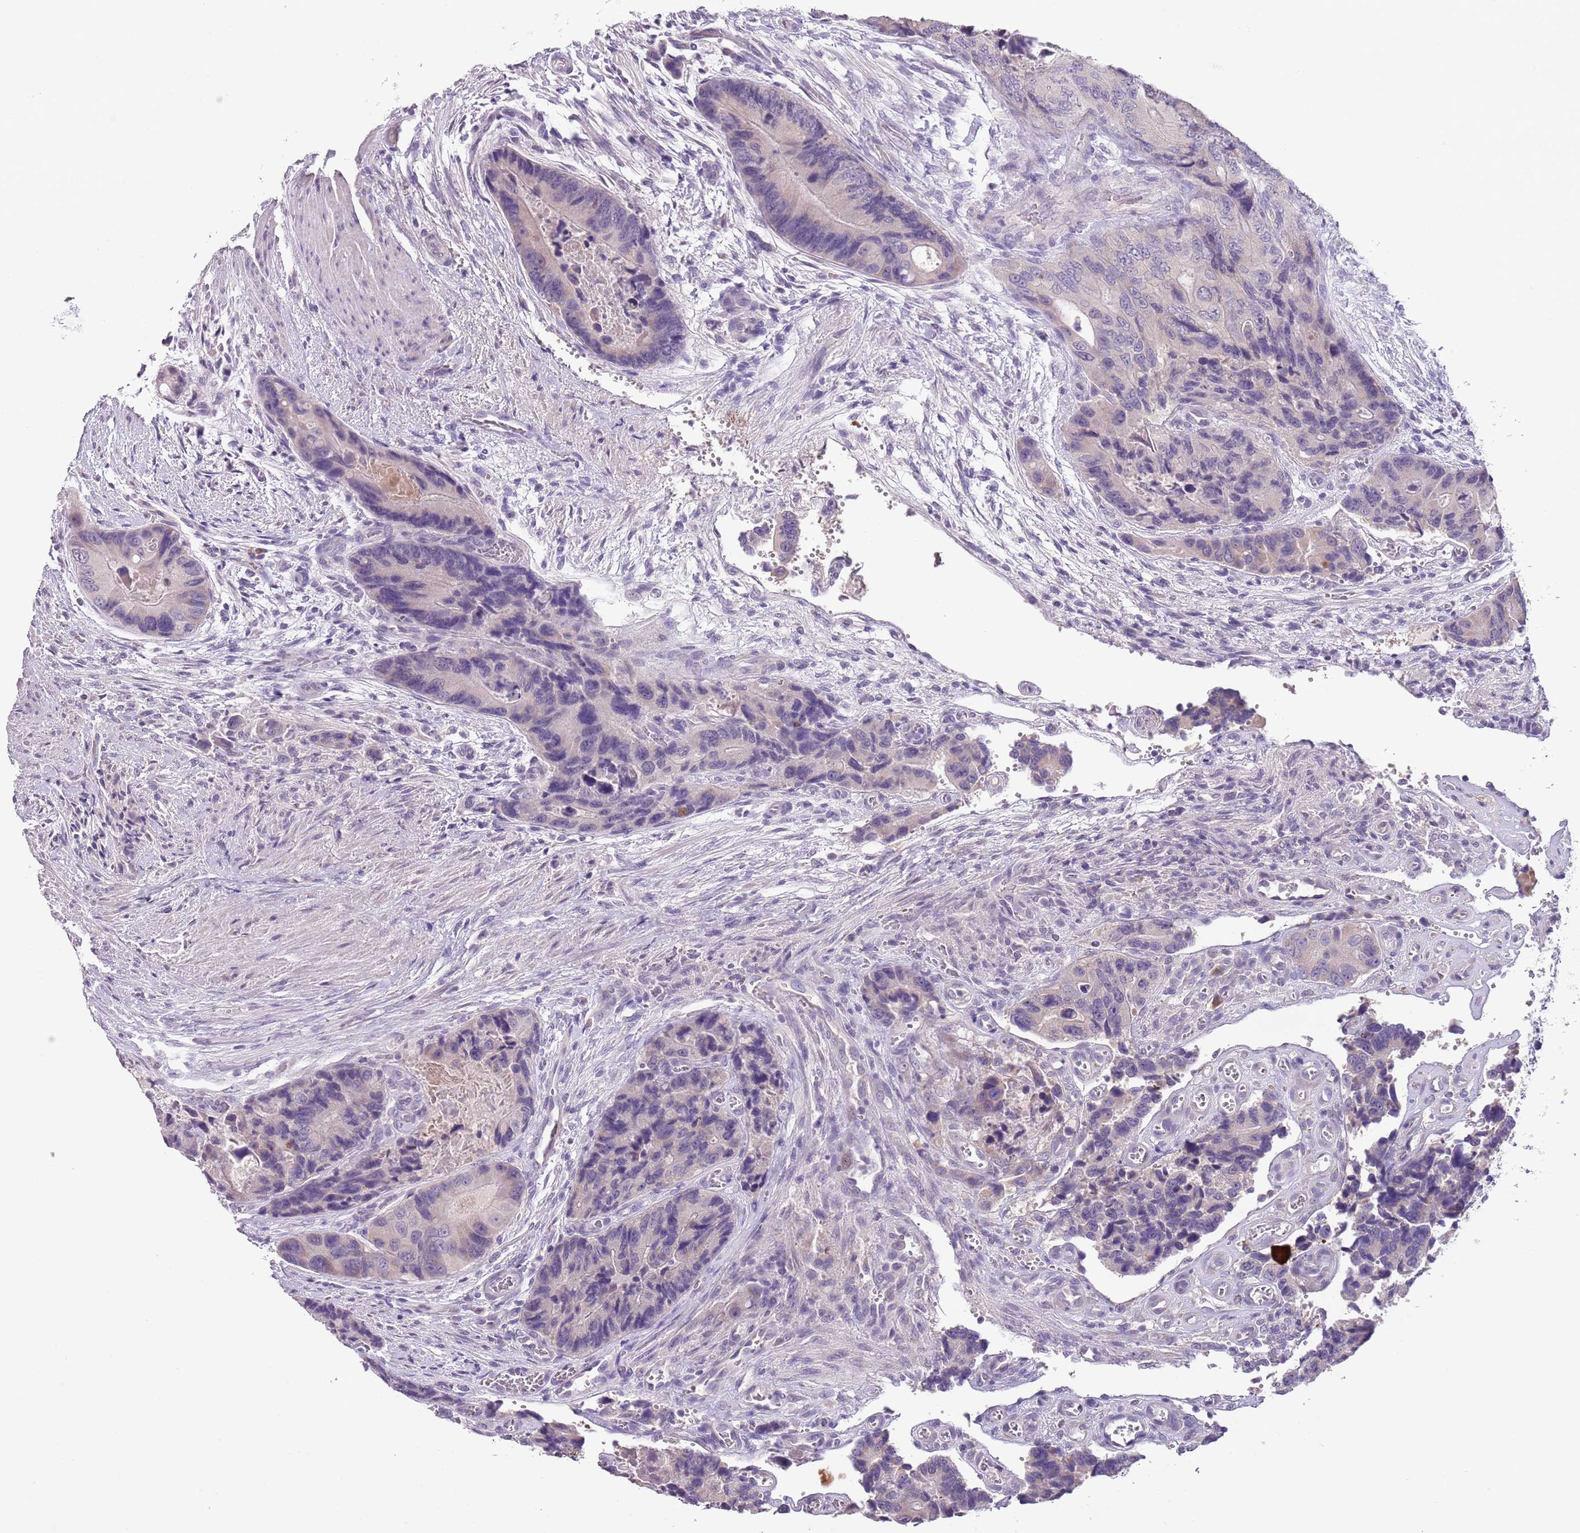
{"staining": {"intensity": "weak", "quantity": "<25%", "location": "cytoplasmic/membranous"}, "tissue": "colorectal cancer", "cell_type": "Tumor cells", "image_type": "cancer", "snomed": [{"axis": "morphology", "description": "Adenocarcinoma, NOS"}, {"axis": "topography", "description": "Colon"}], "caption": "Immunohistochemistry (IHC) micrograph of colorectal adenocarcinoma stained for a protein (brown), which reveals no expression in tumor cells.", "gene": "SLC35E3", "patient": {"sex": "male", "age": 84}}